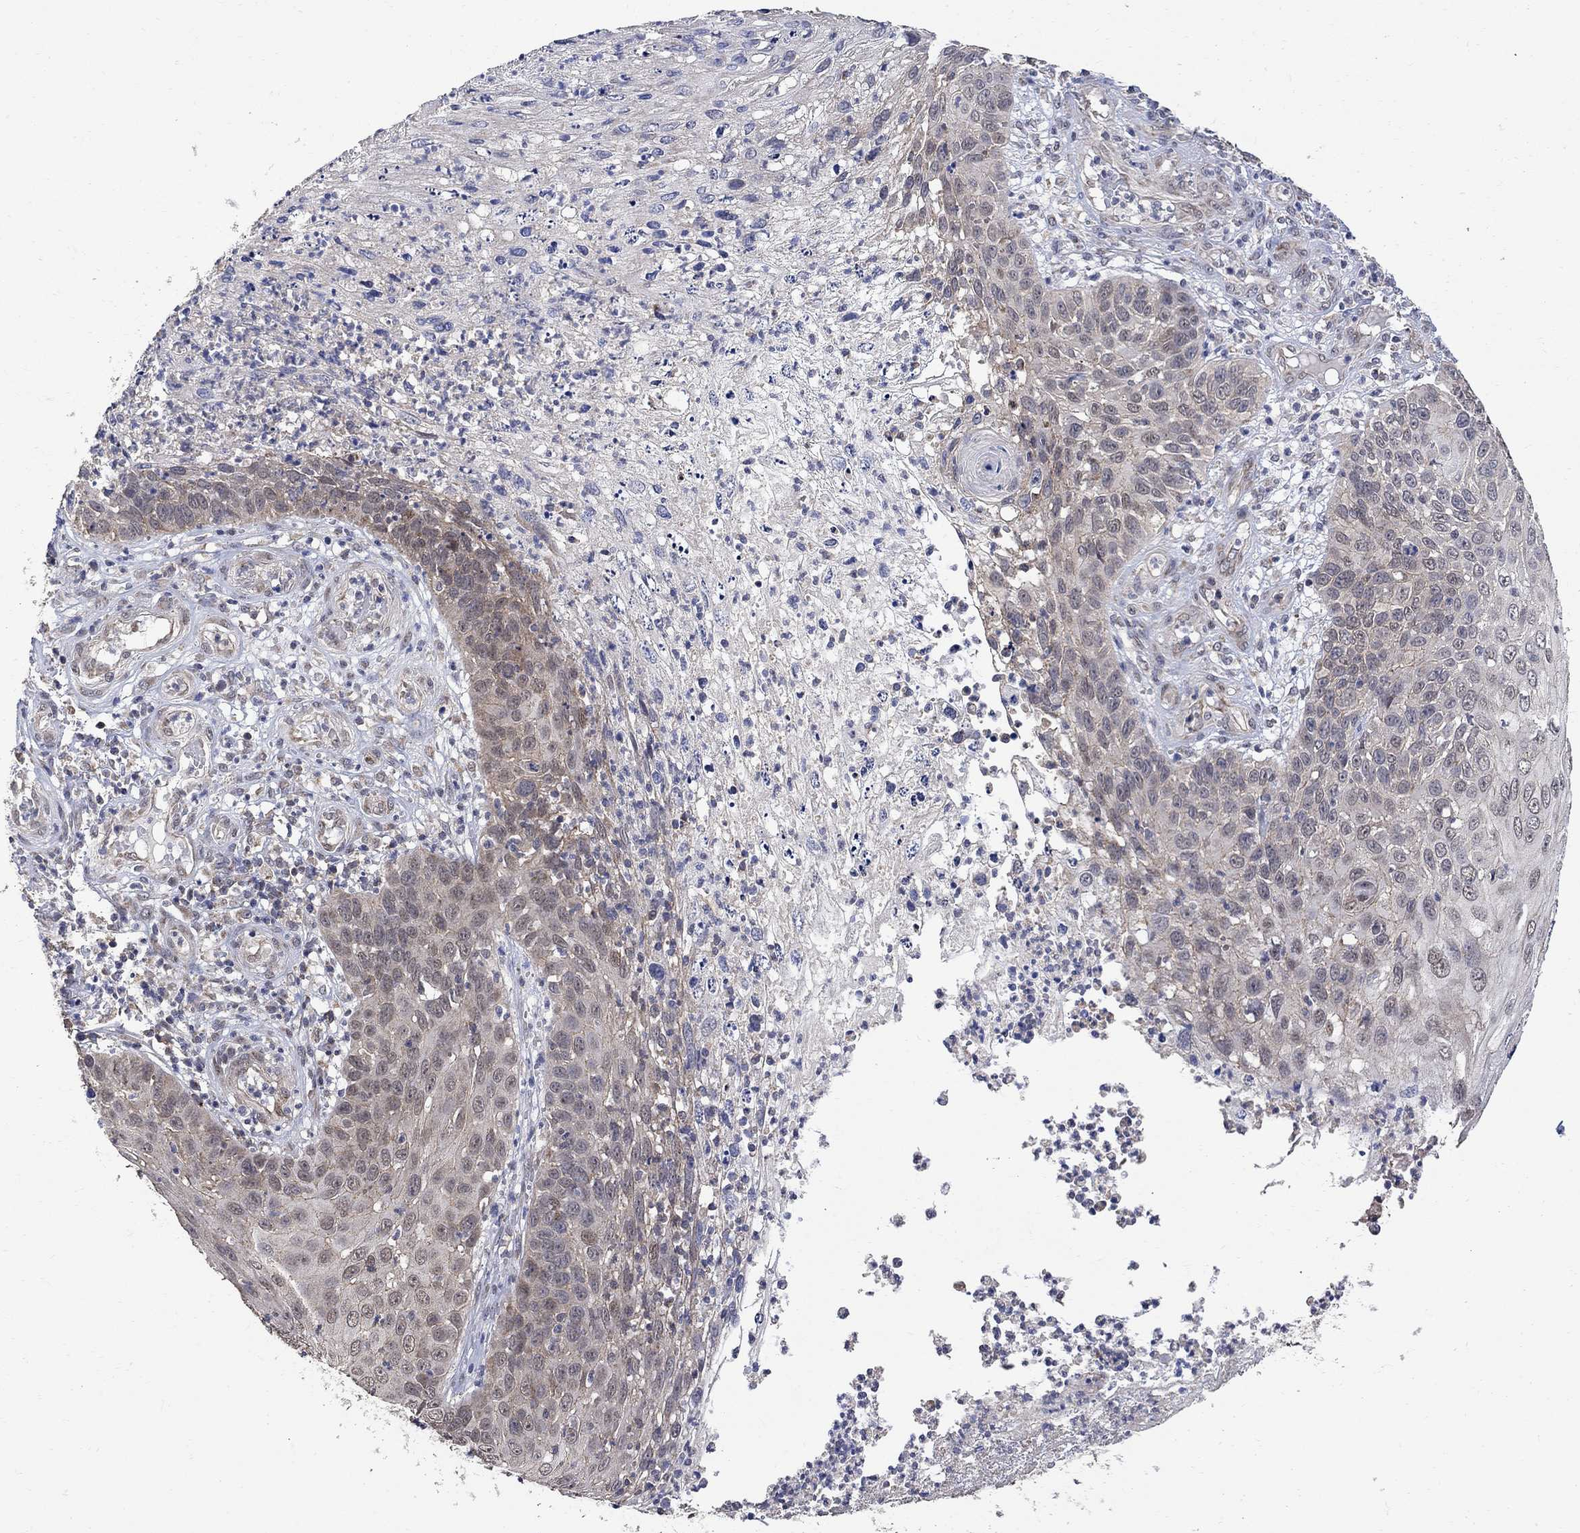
{"staining": {"intensity": "weak", "quantity": "25%-75%", "location": "cytoplasmic/membranous"}, "tissue": "skin cancer", "cell_type": "Tumor cells", "image_type": "cancer", "snomed": [{"axis": "morphology", "description": "Squamous cell carcinoma, NOS"}, {"axis": "topography", "description": "Skin"}], "caption": "Immunohistochemistry (DAB) staining of human skin squamous cell carcinoma demonstrates weak cytoplasmic/membranous protein staining in approximately 25%-75% of tumor cells.", "gene": "ANKRA2", "patient": {"sex": "male", "age": 92}}